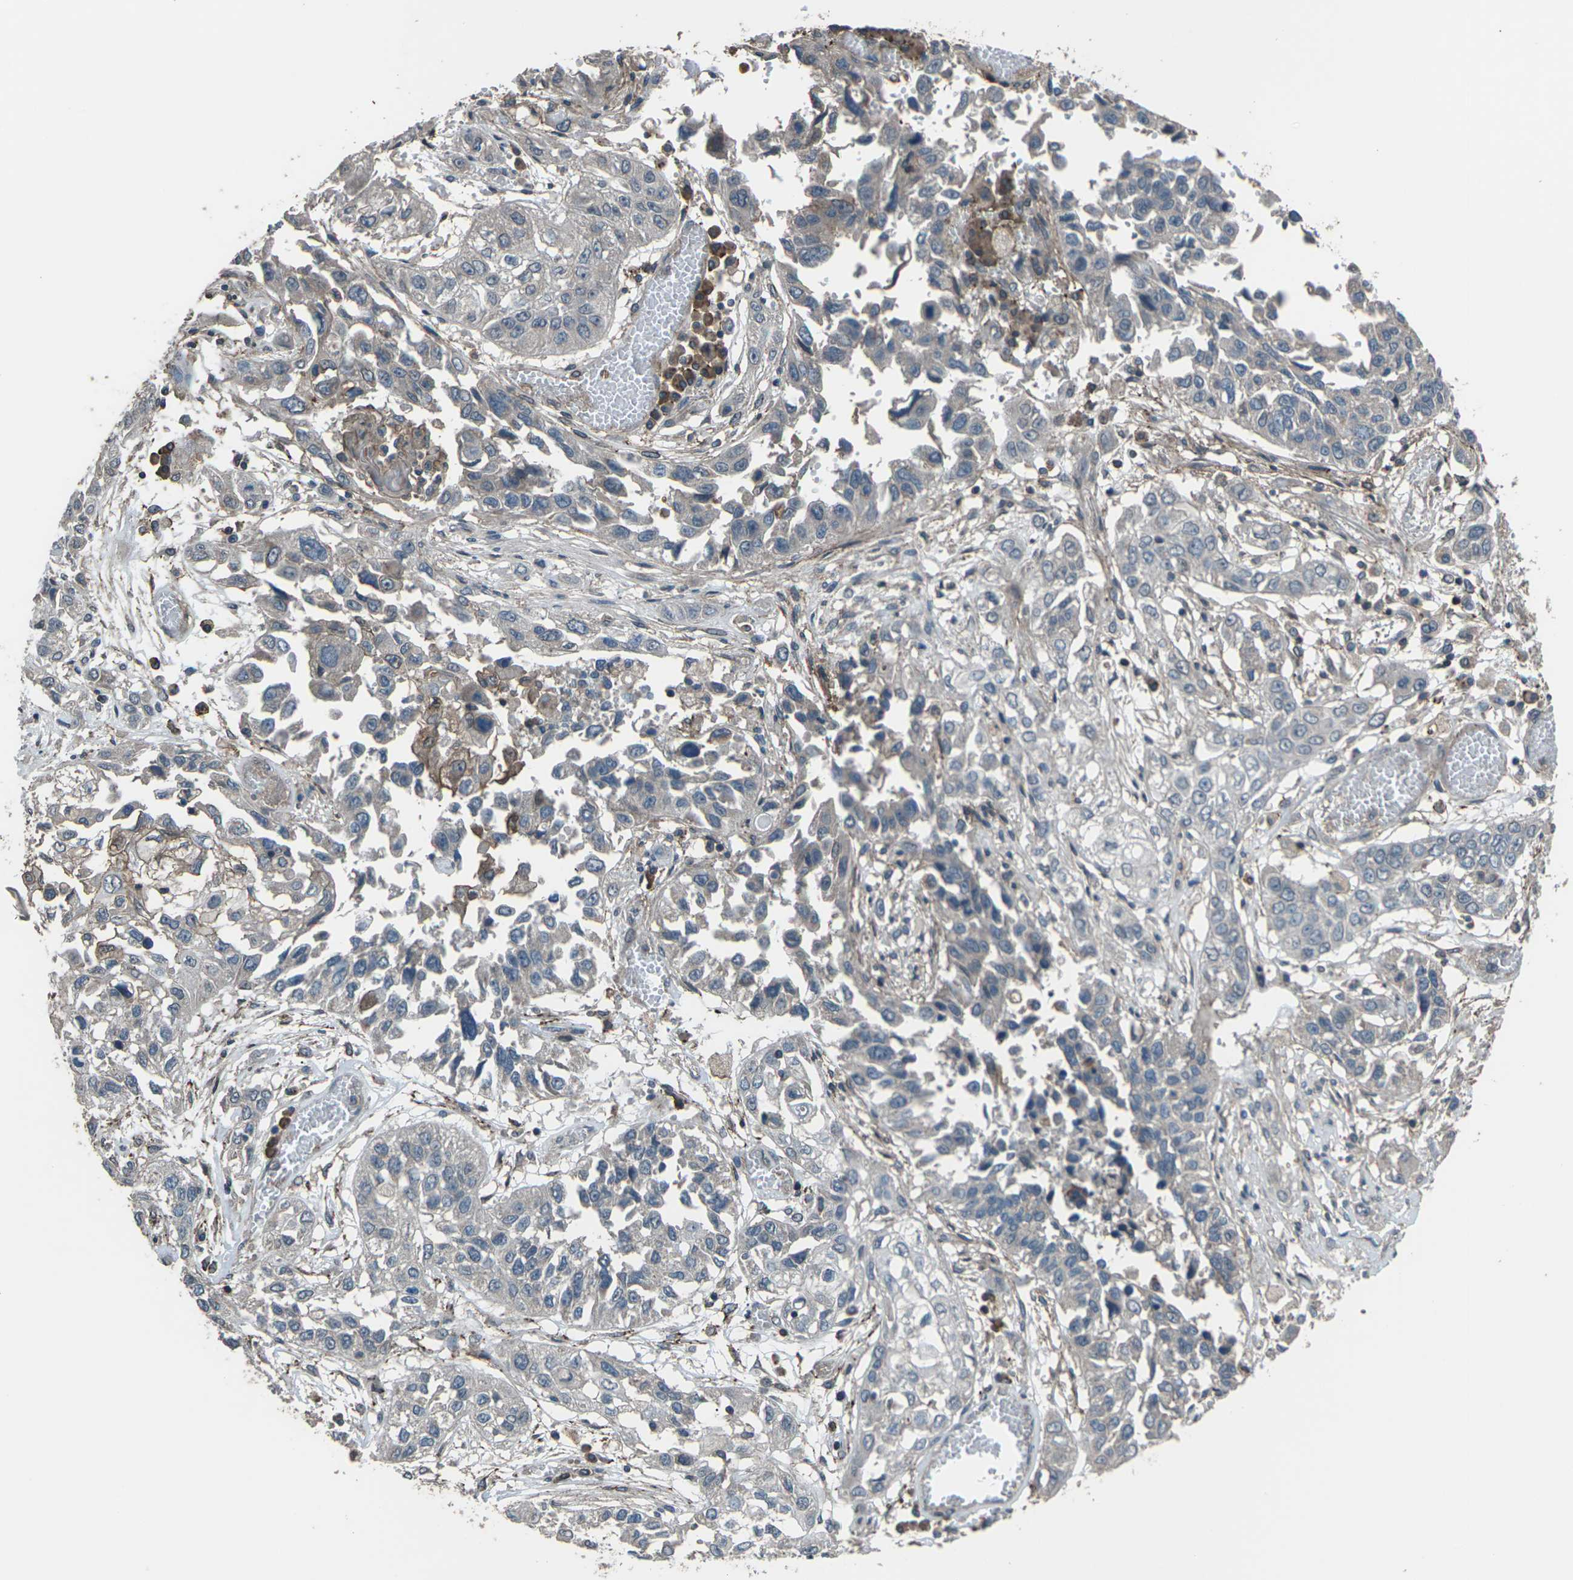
{"staining": {"intensity": "weak", "quantity": "<25%", "location": "cytoplasmic/membranous"}, "tissue": "lung cancer", "cell_type": "Tumor cells", "image_type": "cancer", "snomed": [{"axis": "morphology", "description": "Squamous cell carcinoma, NOS"}, {"axis": "topography", "description": "Lung"}], "caption": "Immunohistochemistry of lung squamous cell carcinoma demonstrates no positivity in tumor cells.", "gene": "CMTM4", "patient": {"sex": "male", "age": 71}}